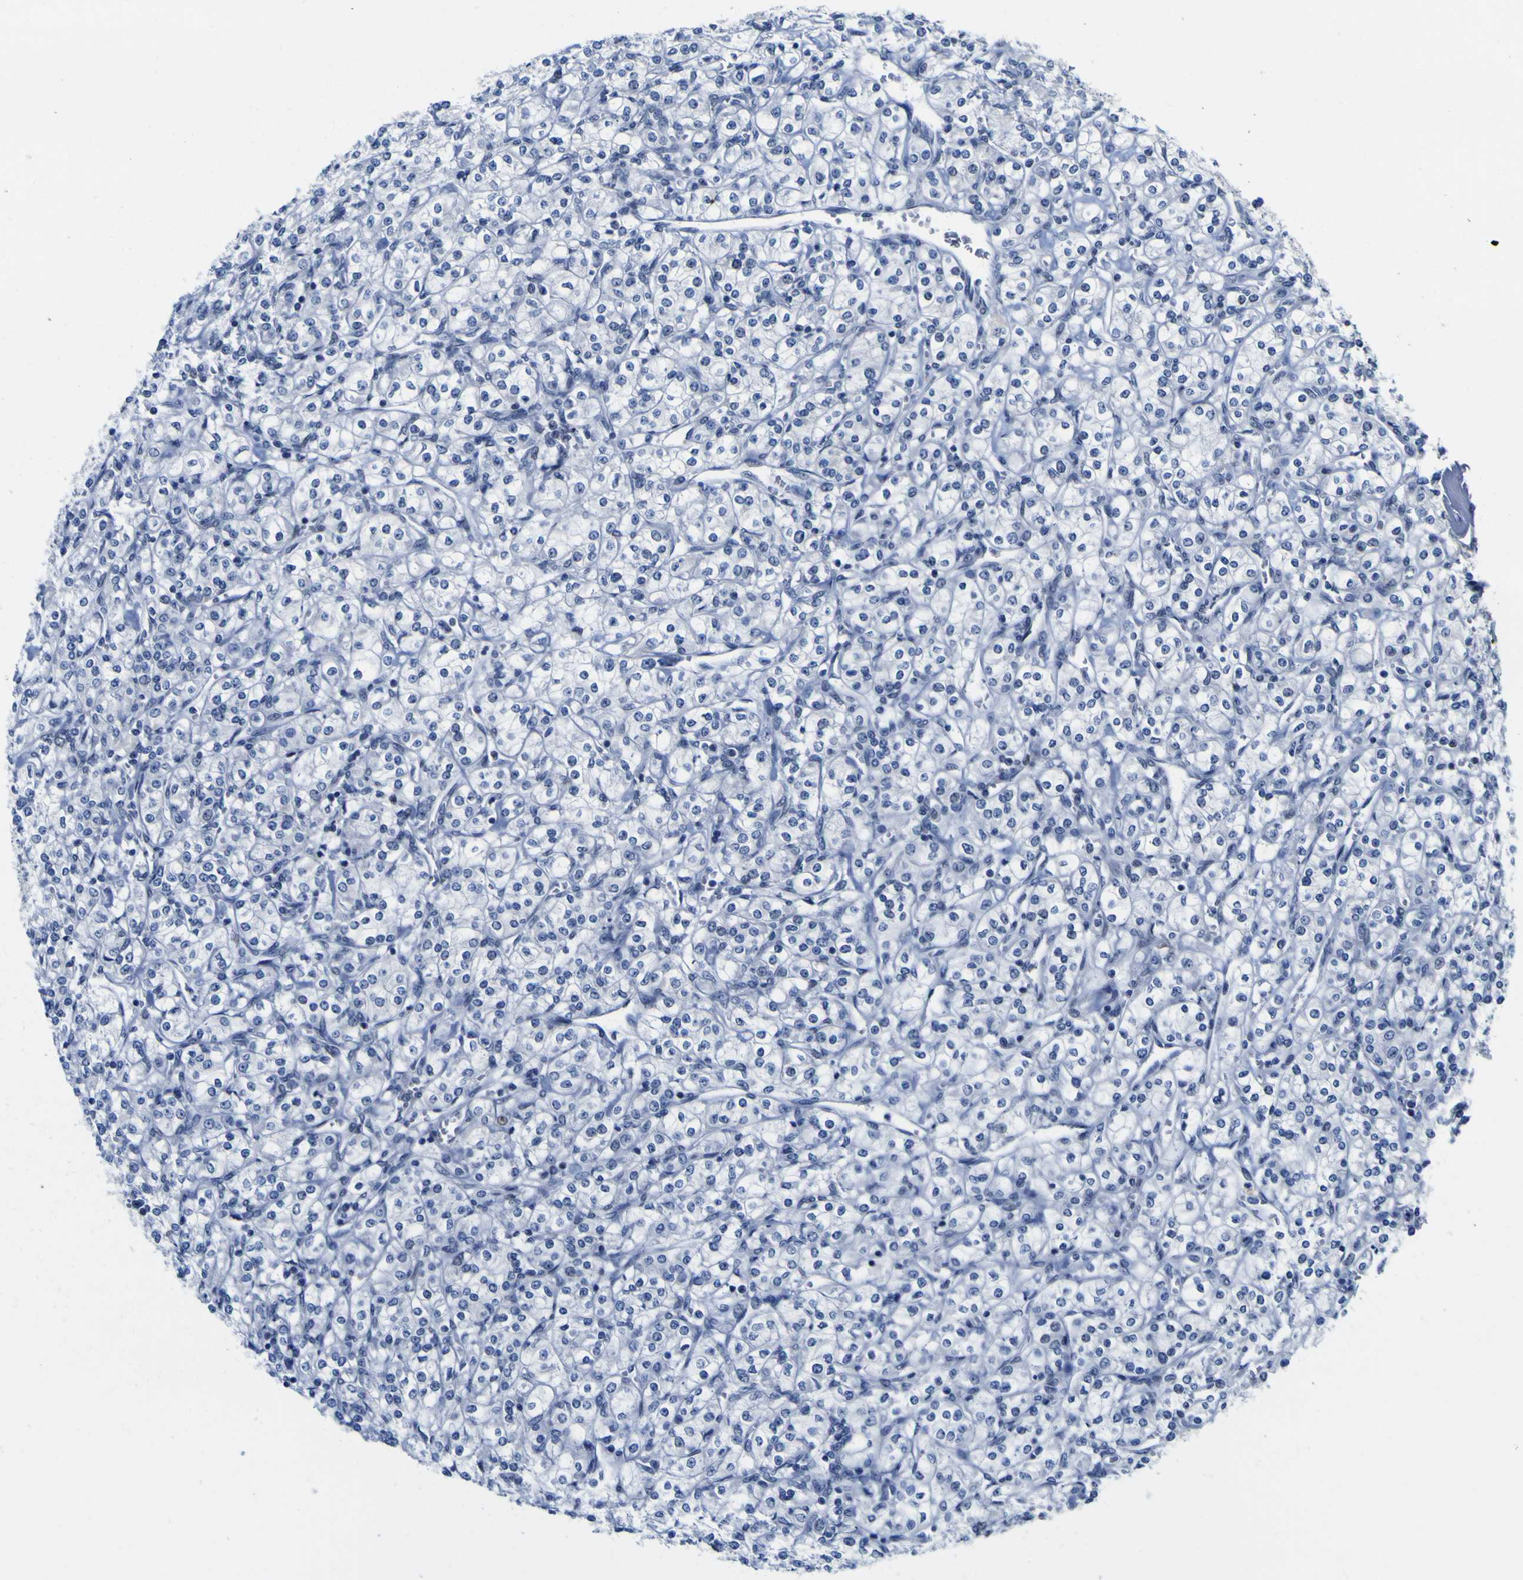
{"staining": {"intensity": "negative", "quantity": "none", "location": "none"}, "tissue": "renal cancer", "cell_type": "Tumor cells", "image_type": "cancer", "snomed": [{"axis": "morphology", "description": "Adenocarcinoma, NOS"}, {"axis": "topography", "description": "Kidney"}], "caption": "High magnification brightfield microscopy of renal cancer (adenocarcinoma) stained with DAB (3,3'-diaminobenzidine) (brown) and counterstained with hematoxylin (blue): tumor cells show no significant expression. (DAB (3,3'-diaminobenzidine) immunohistochemistry with hematoxylin counter stain).", "gene": "MBD3", "patient": {"sex": "male", "age": 77}}